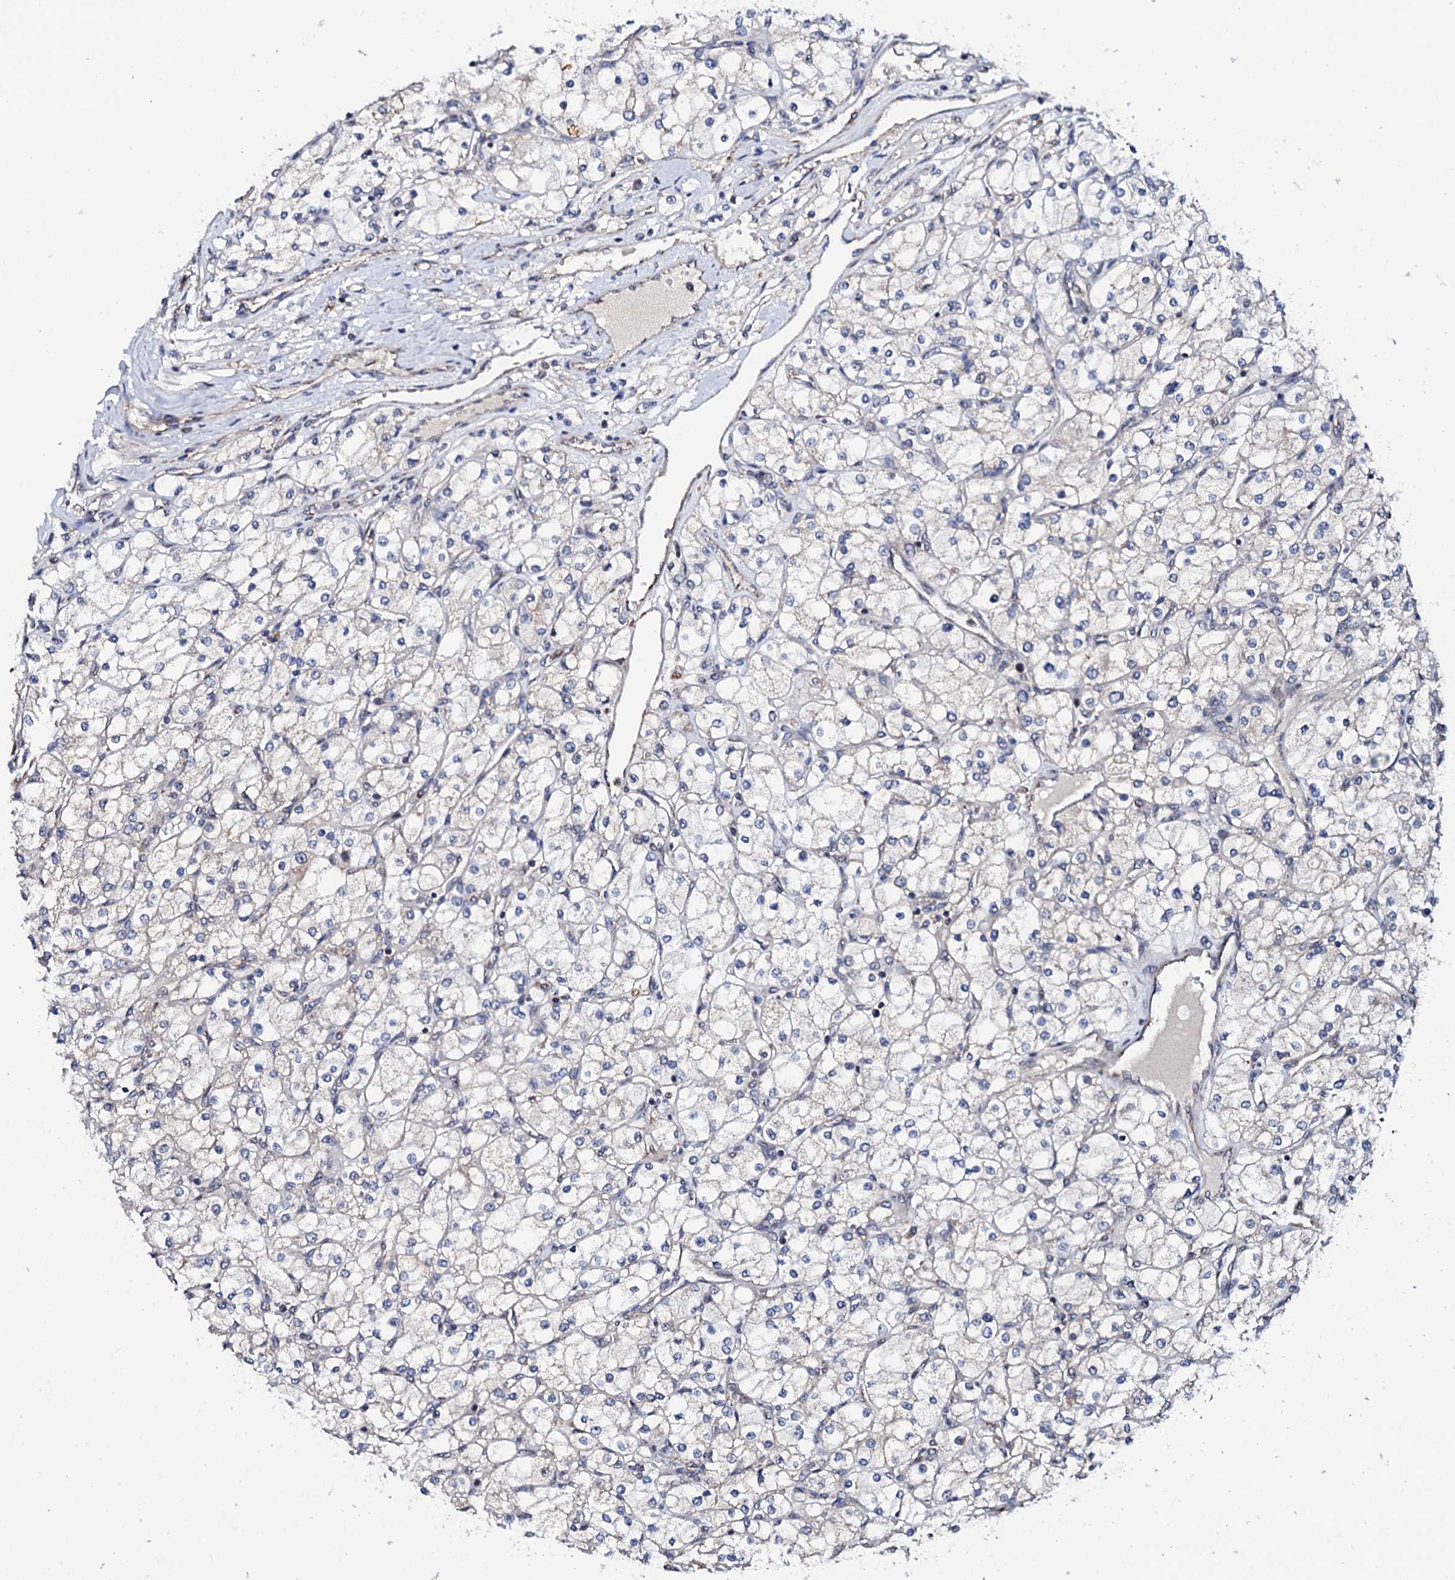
{"staining": {"intensity": "negative", "quantity": "none", "location": "none"}, "tissue": "renal cancer", "cell_type": "Tumor cells", "image_type": "cancer", "snomed": [{"axis": "morphology", "description": "Adenocarcinoma, NOS"}, {"axis": "topography", "description": "Kidney"}], "caption": "The immunohistochemistry (IHC) image has no significant expression in tumor cells of renal cancer tissue.", "gene": "MTIF3", "patient": {"sex": "male", "age": 80}}